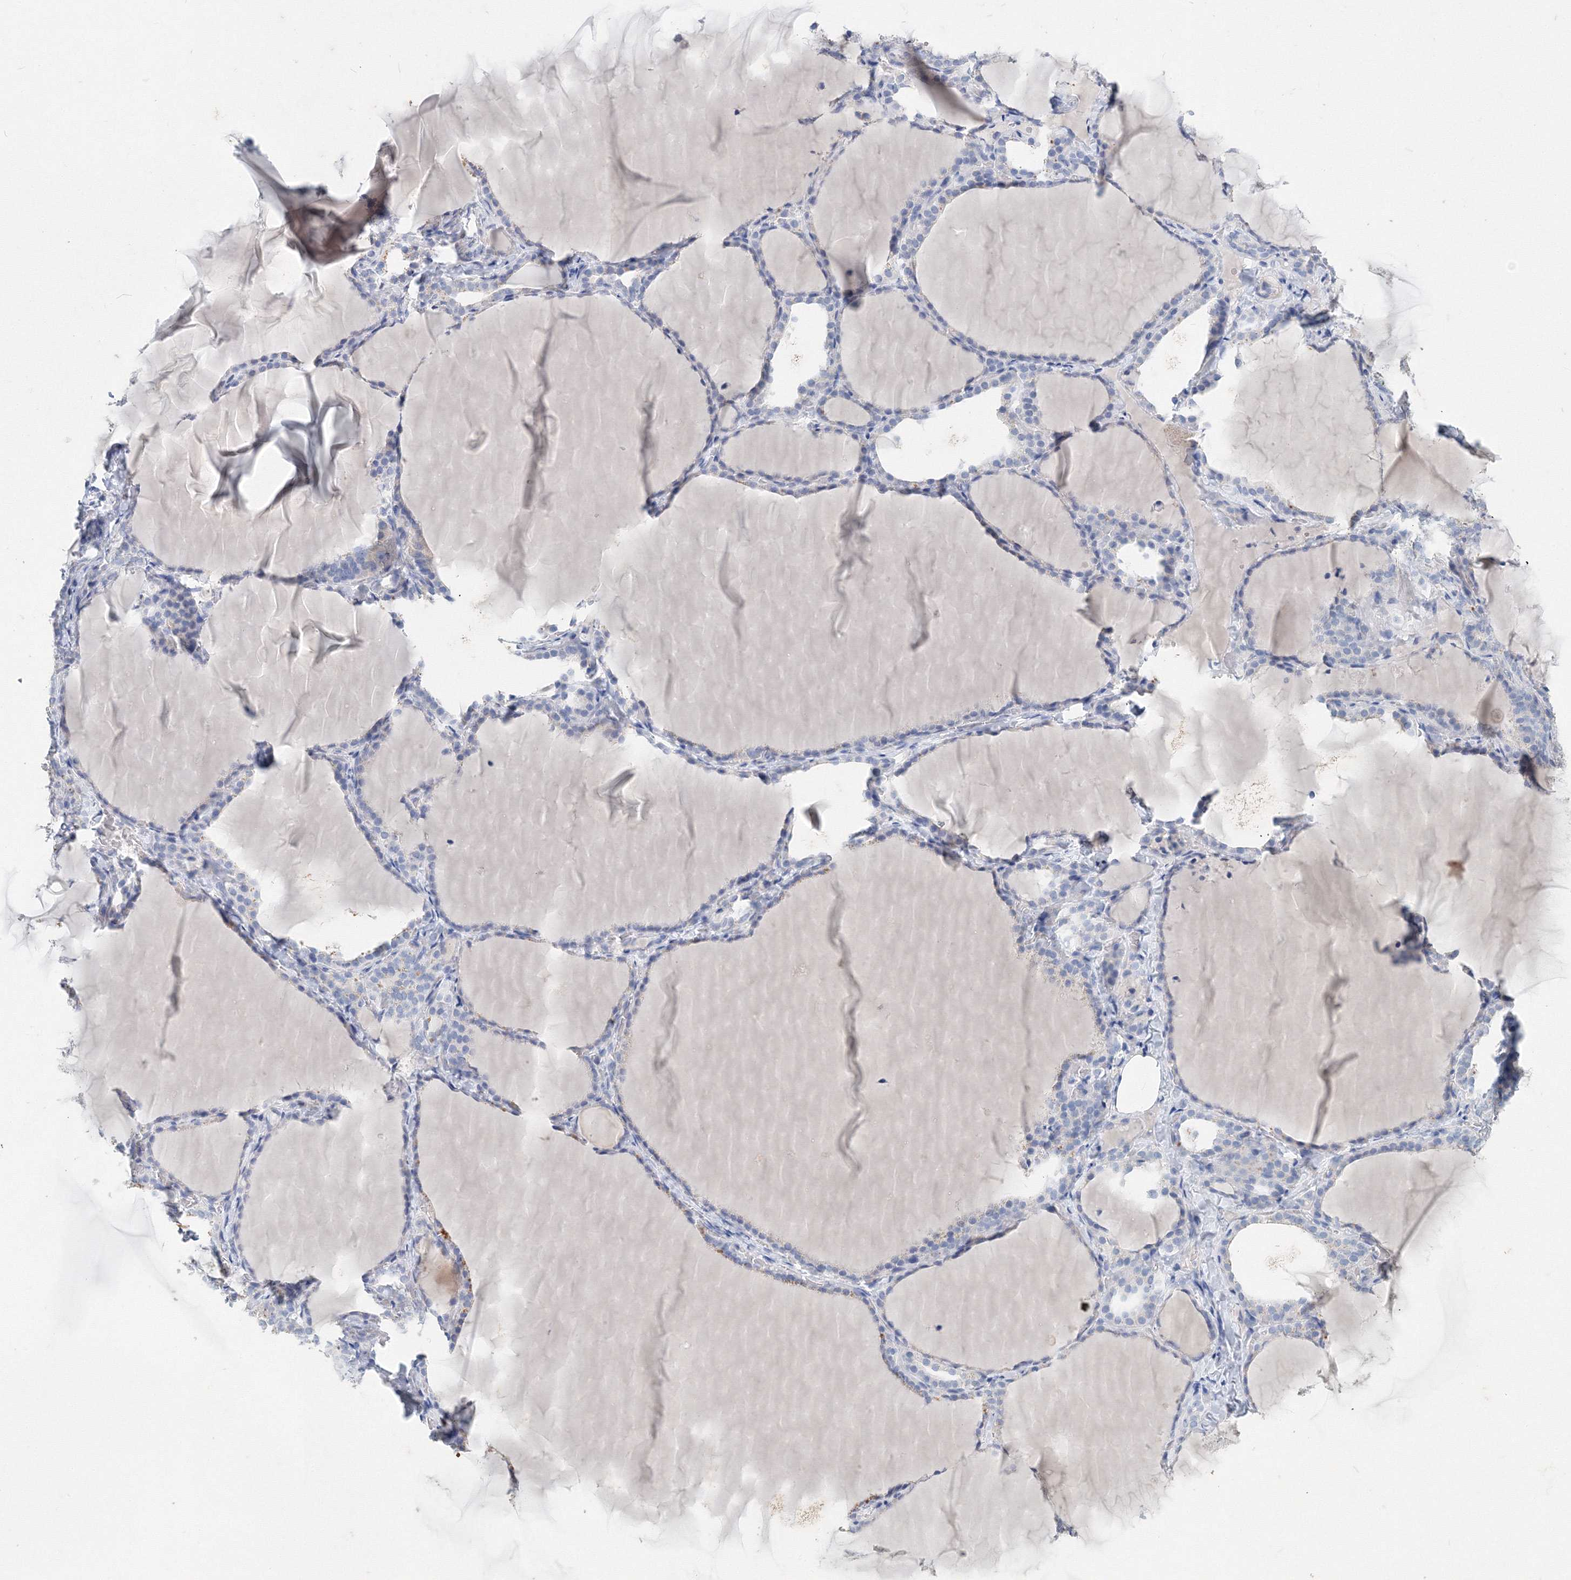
{"staining": {"intensity": "negative", "quantity": "none", "location": "none"}, "tissue": "thyroid gland", "cell_type": "Glandular cells", "image_type": "normal", "snomed": [{"axis": "morphology", "description": "Normal tissue, NOS"}, {"axis": "topography", "description": "Thyroid gland"}], "caption": "Human thyroid gland stained for a protein using immunohistochemistry (IHC) demonstrates no staining in glandular cells.", "gene": "OSBPL6", "patient": {"sex": "female", "age": 22}}